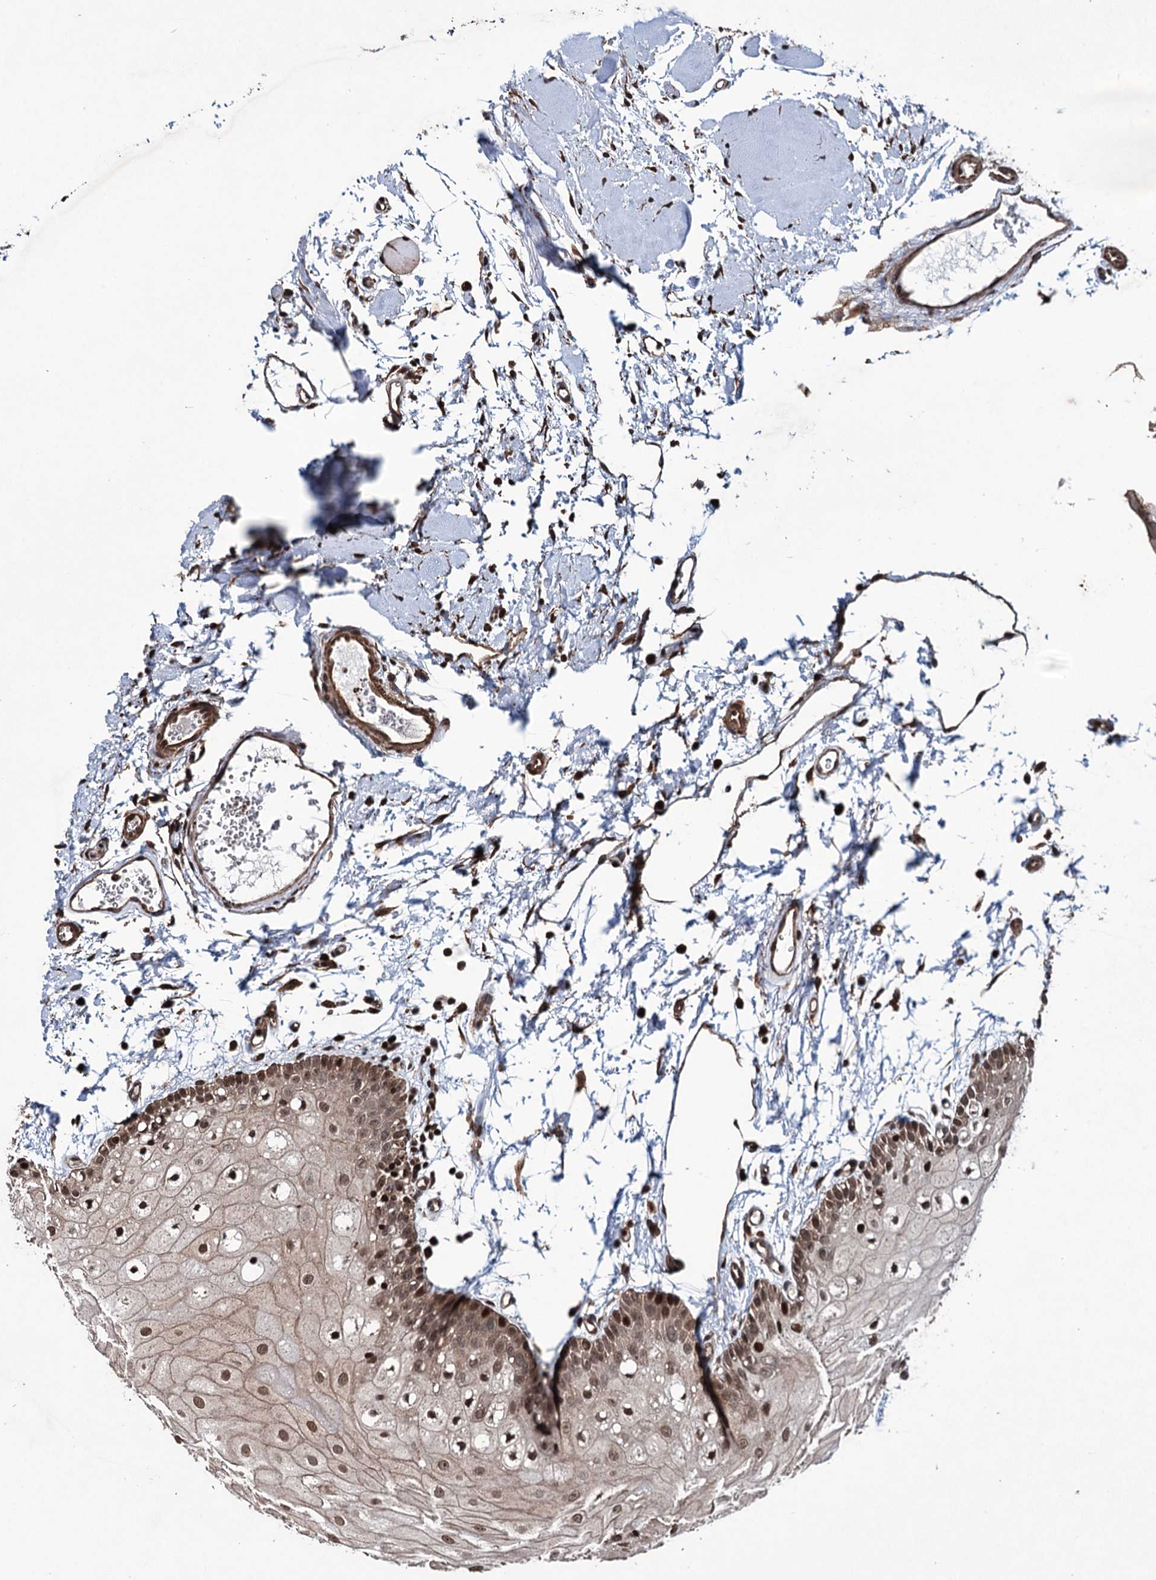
{"staining": {"intensity": "moderate", "quantity": ">75%", "location": "cytoplasmic/membranous,nuclear"}, "tissue": "oral mucosa", "cell_type": "Squamous epithelial cells", "image_type": "normal", "snomed": [{"axis": "morphology", "description": "Normal tissue, NOS"}, {"axis": "topography", "description": "Oral tissue"}, {"axis": "topography", "description": "Tounge, NOS"}], "caption": "Human oral mucosa stained for a protein (brown) displays moderate cytoplasmic/membranous,nuclear positive staining in approximately >75% of squamous epithelial cells.", "gene": "EYA4", "patient": {"sex": "female", "age": 73}}